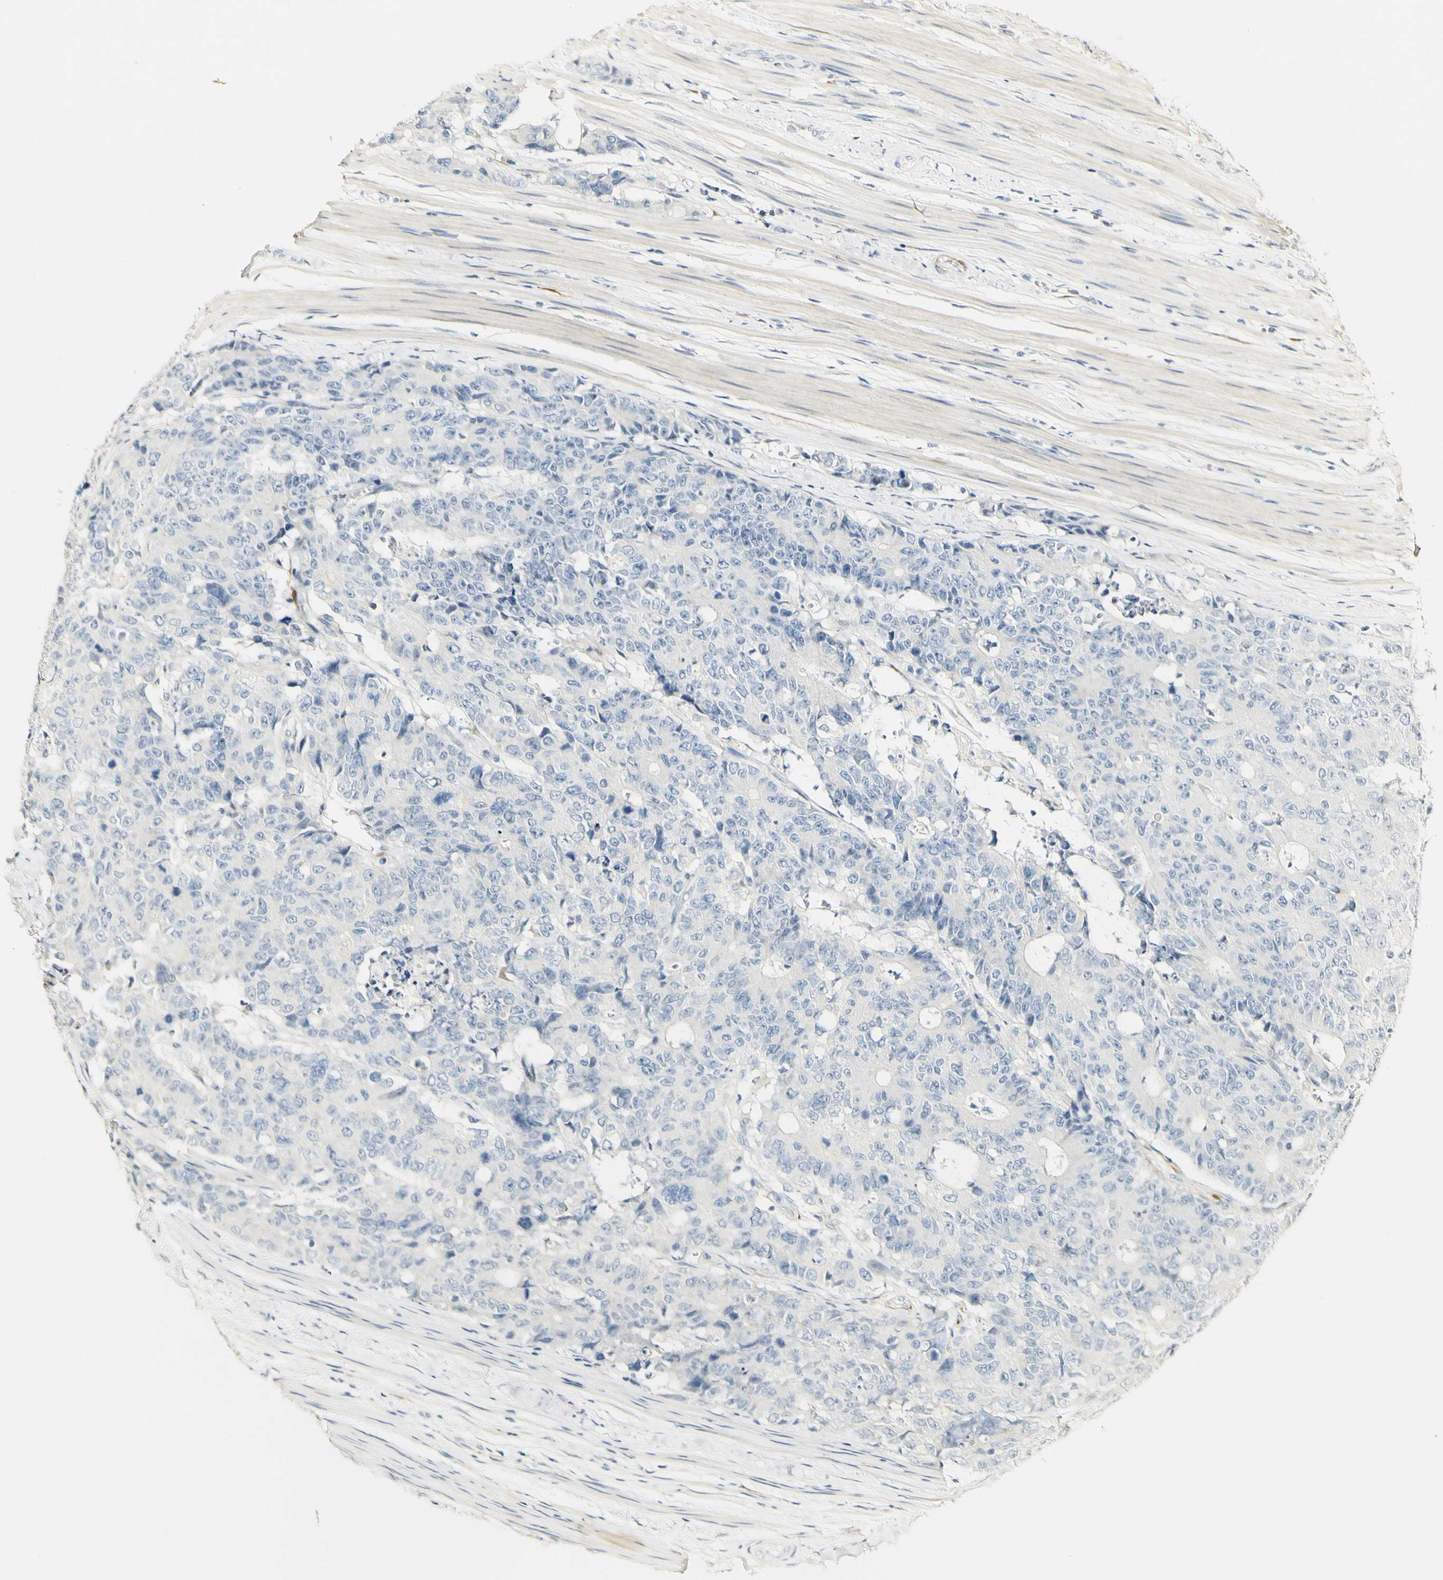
{"staining": {"intensity": "negative", "quantity": "none", "location": "none"}, "tissue": "colorectal cancer", "cell_type": "Tumor cells", "image_type": "cancer", "snomed": [{"axis": "morphology", "description": "Adenocarcinoma, NOS"}, {"axis": "topography", "description": "Colon"}], "caption": "Colorectal adenocarcinoma stained for a protein using IHC displays no expression tumor cells.", "gene": "FMO3", "patient": {"sex": "female", "age": 86}}